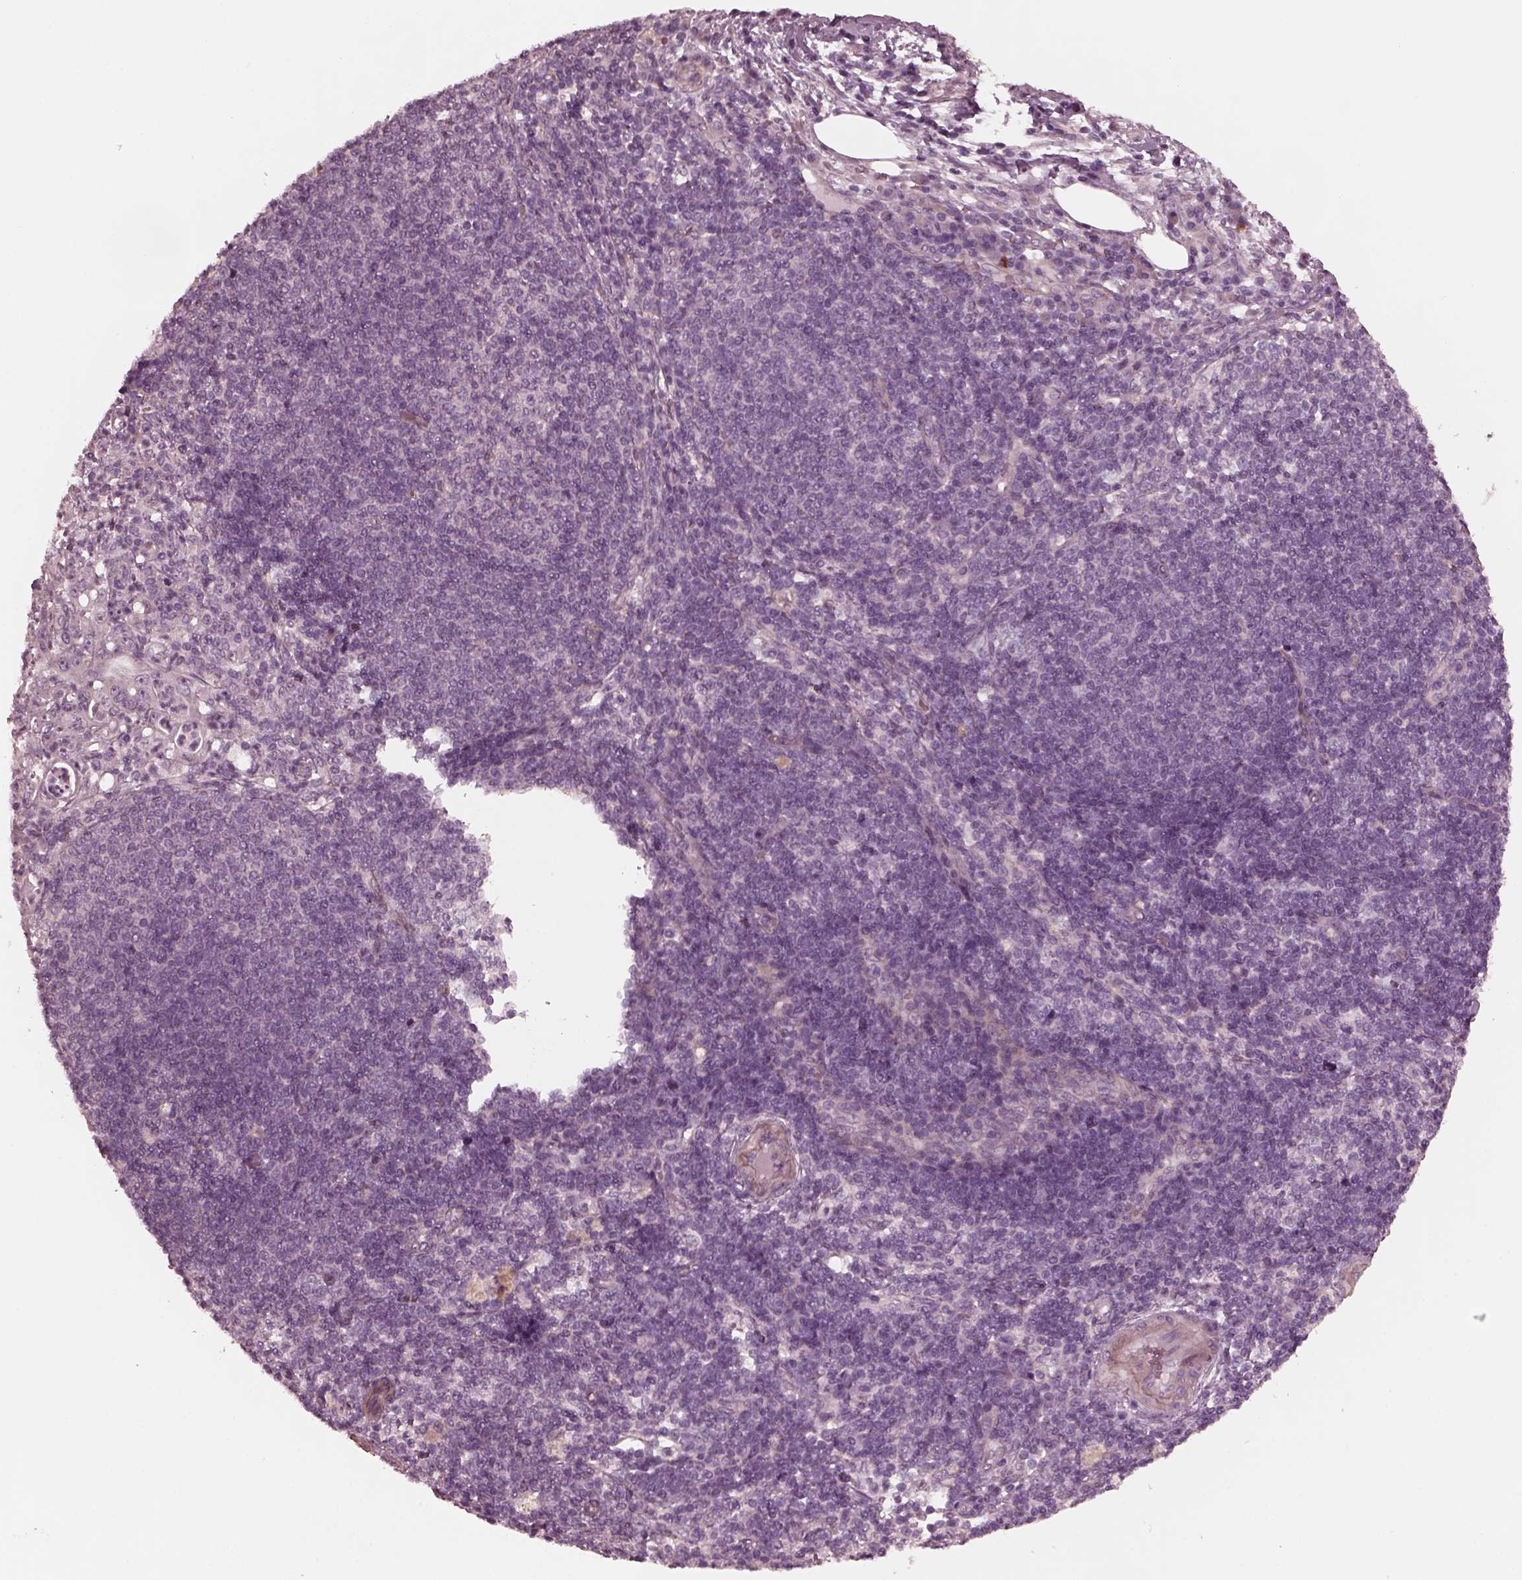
{"staining": {"intensity": "negative", "quantity": "none", "location": "none"}, "tissue": "pancreatic cancer", "cell_type": "Tumor cells", "image_type": "cancer", "snomed": [{"axis": "morphology", "description": "Adenocarcinoma, NOS"}, {"axis": "topography", "description": "Pancreas"}], "caption": "High power microscopy micrograph of an immunohistochemistry (IHC) micrograph of pancreatic adenocarcinoma, revealing no significant staining in tumor cells.", "gene": "KIF6", "patient": {"sex": "male", "age": 71}}